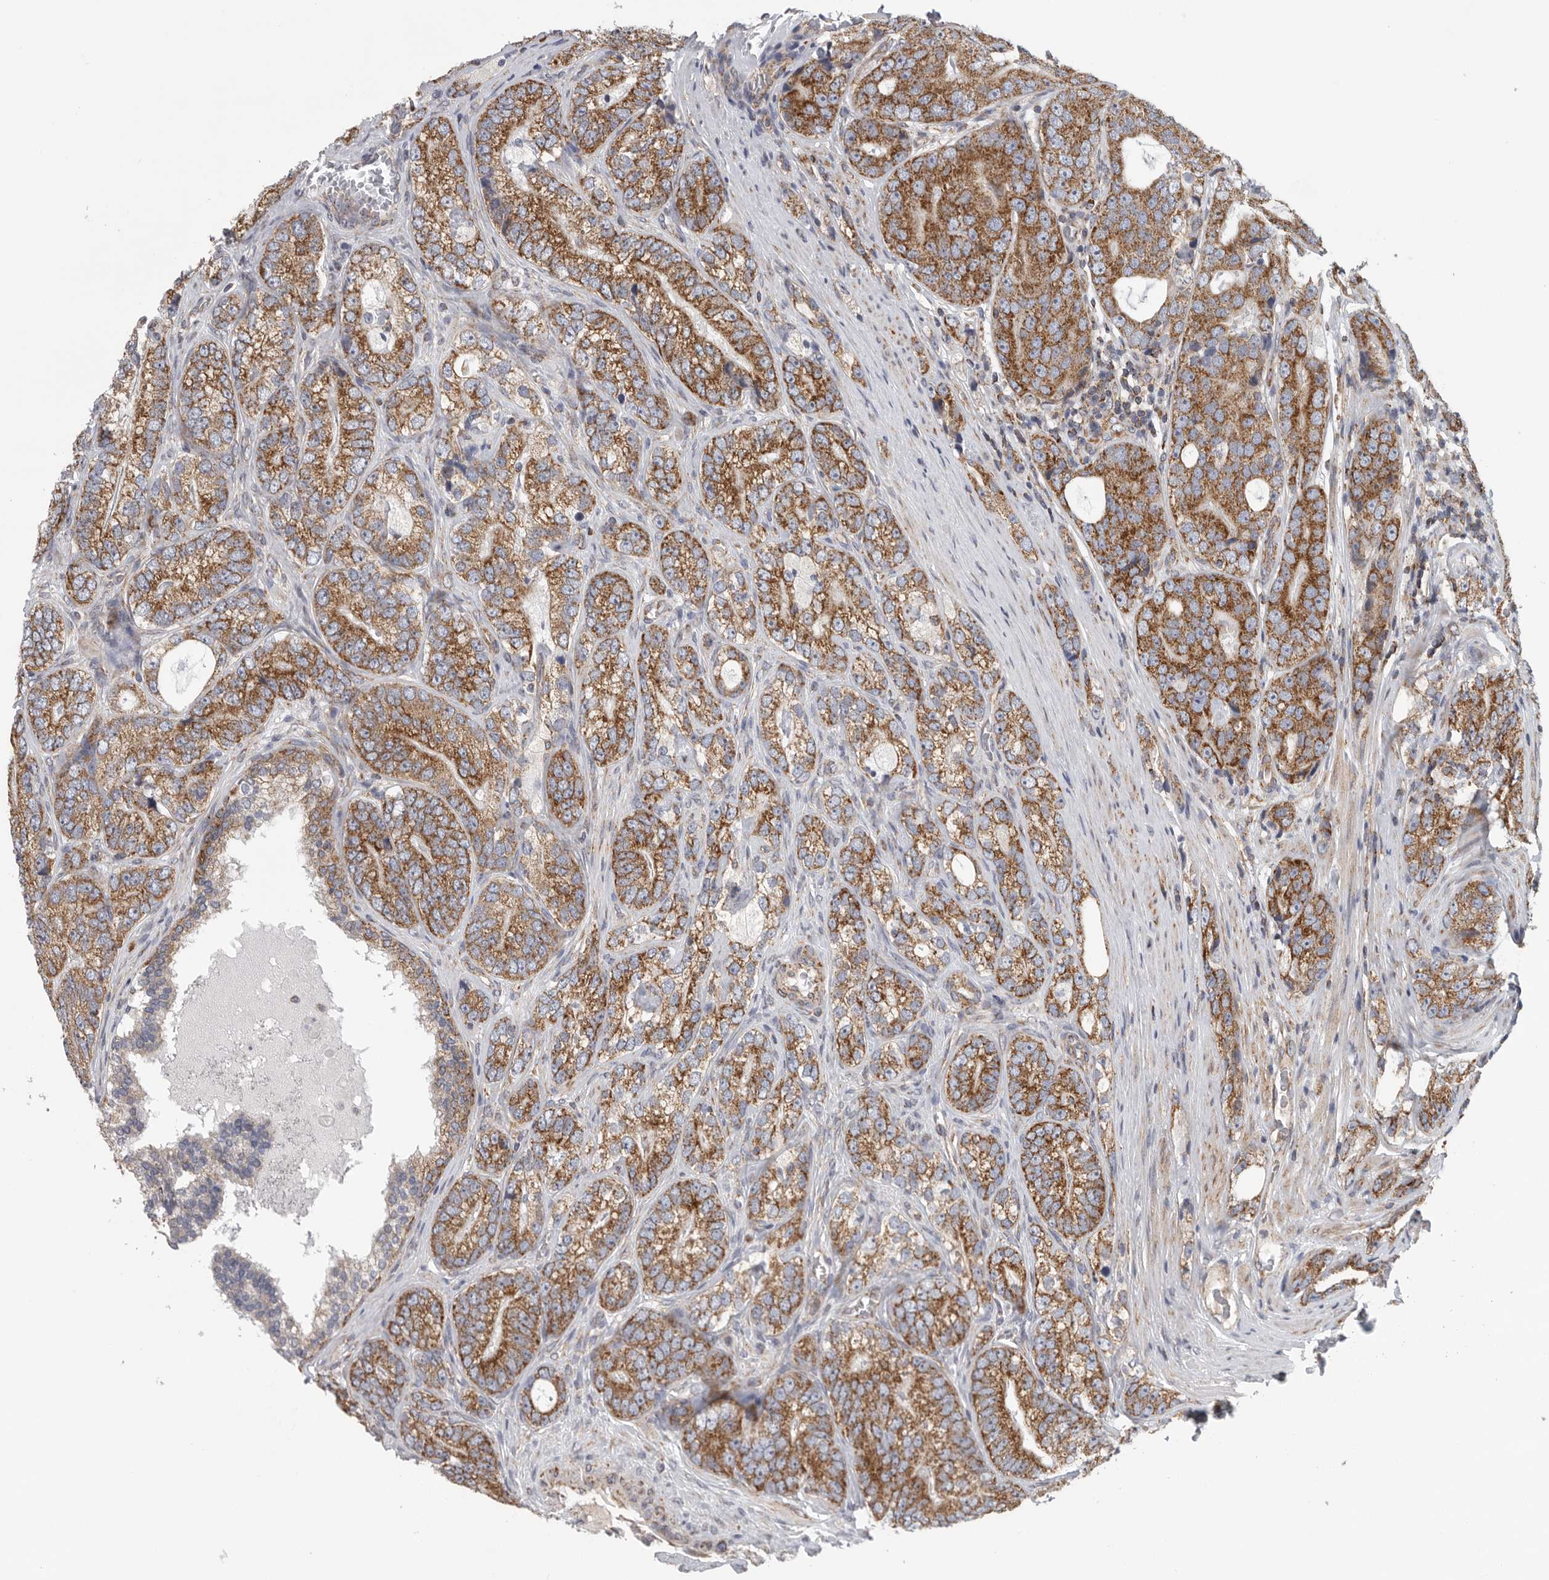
{"staining": {"intensity": "moderate", "quantity": ">75%", "location": "cytoplasmic/membranous"}, "tissue": "prostate cancer", "cell_type": "Tumor cells", "image_type": "cancer", "snomed": [{"axis": "morphology", "description": "Adenocarcinoma, High grade"}, {"axis": "topography", "description": "Prostate"}], "caption": "High-grade adenocarcinoma (prostate) was stained to show a protein in brown. There is medium levels of moderate cytoplasmic/membranous expression in approximately >75% of tumor cells.", "gene": "FKBP8", "patient": {"sex": "male", "age": 56}}